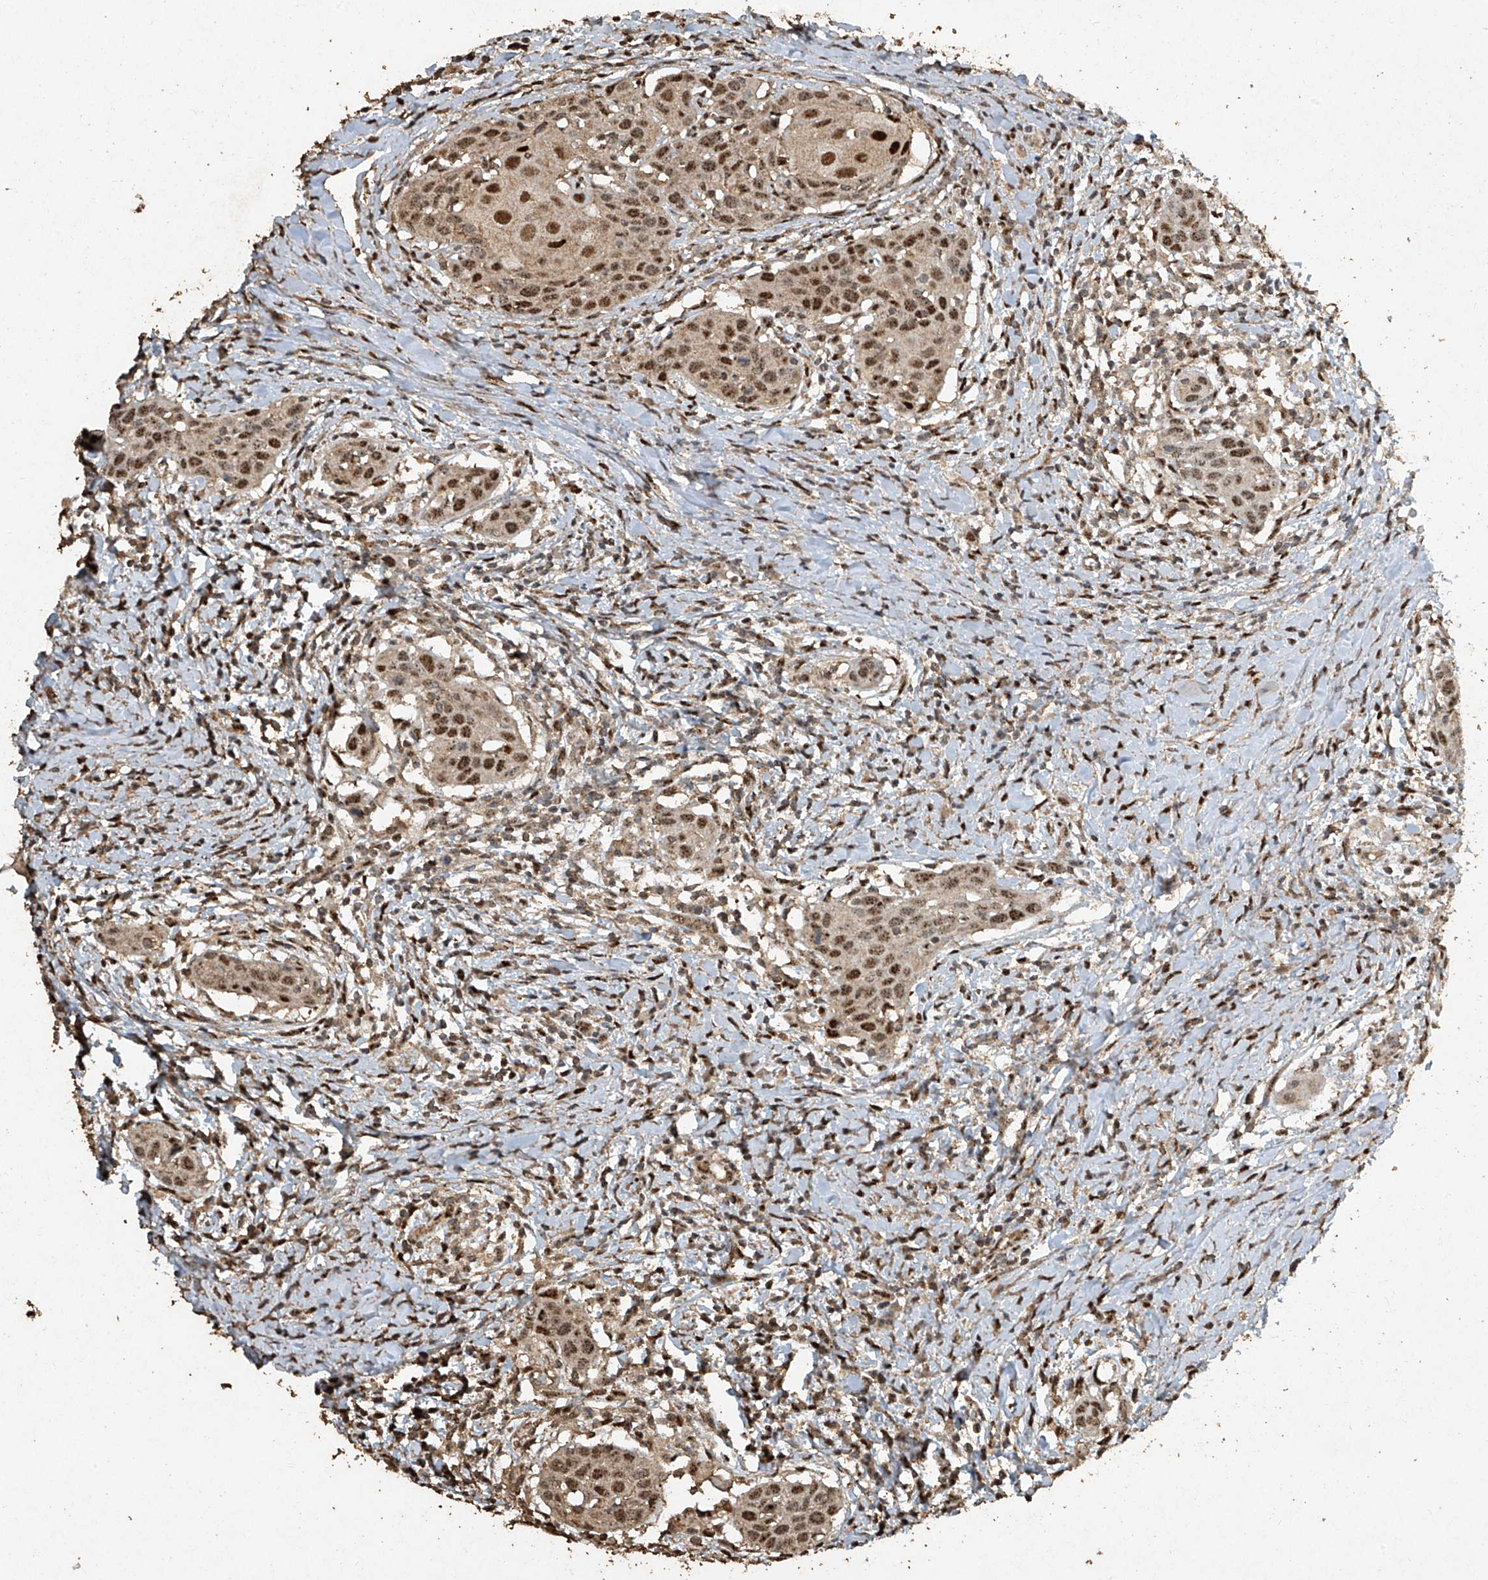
{"staining": {"intensity": "moderate", "quantity": ">75%", "location": "nuclear"}, "tissue": "head and neck cancer", "cell_type": "Tumor cells", "image_type": "cancer", "snomed": [{"axis": "morphology", "description": "Squamous cell carcinoma, NOS"}, {"axis": "topography", "description": "Oral tissue"}, {"axis": "topography", "description": "Head-Neck"}], "caption": "Protein analysis of head and neck cancer (squamous cell carcinoma) tissue reveals moderate nuclear positivity in approximately >75% of tumor cells. (brown staining indicates protein expression, while blue staining denotes nuclei).", "gene": "ERBB3", "patient": {"sex": "female", "age": 50}}